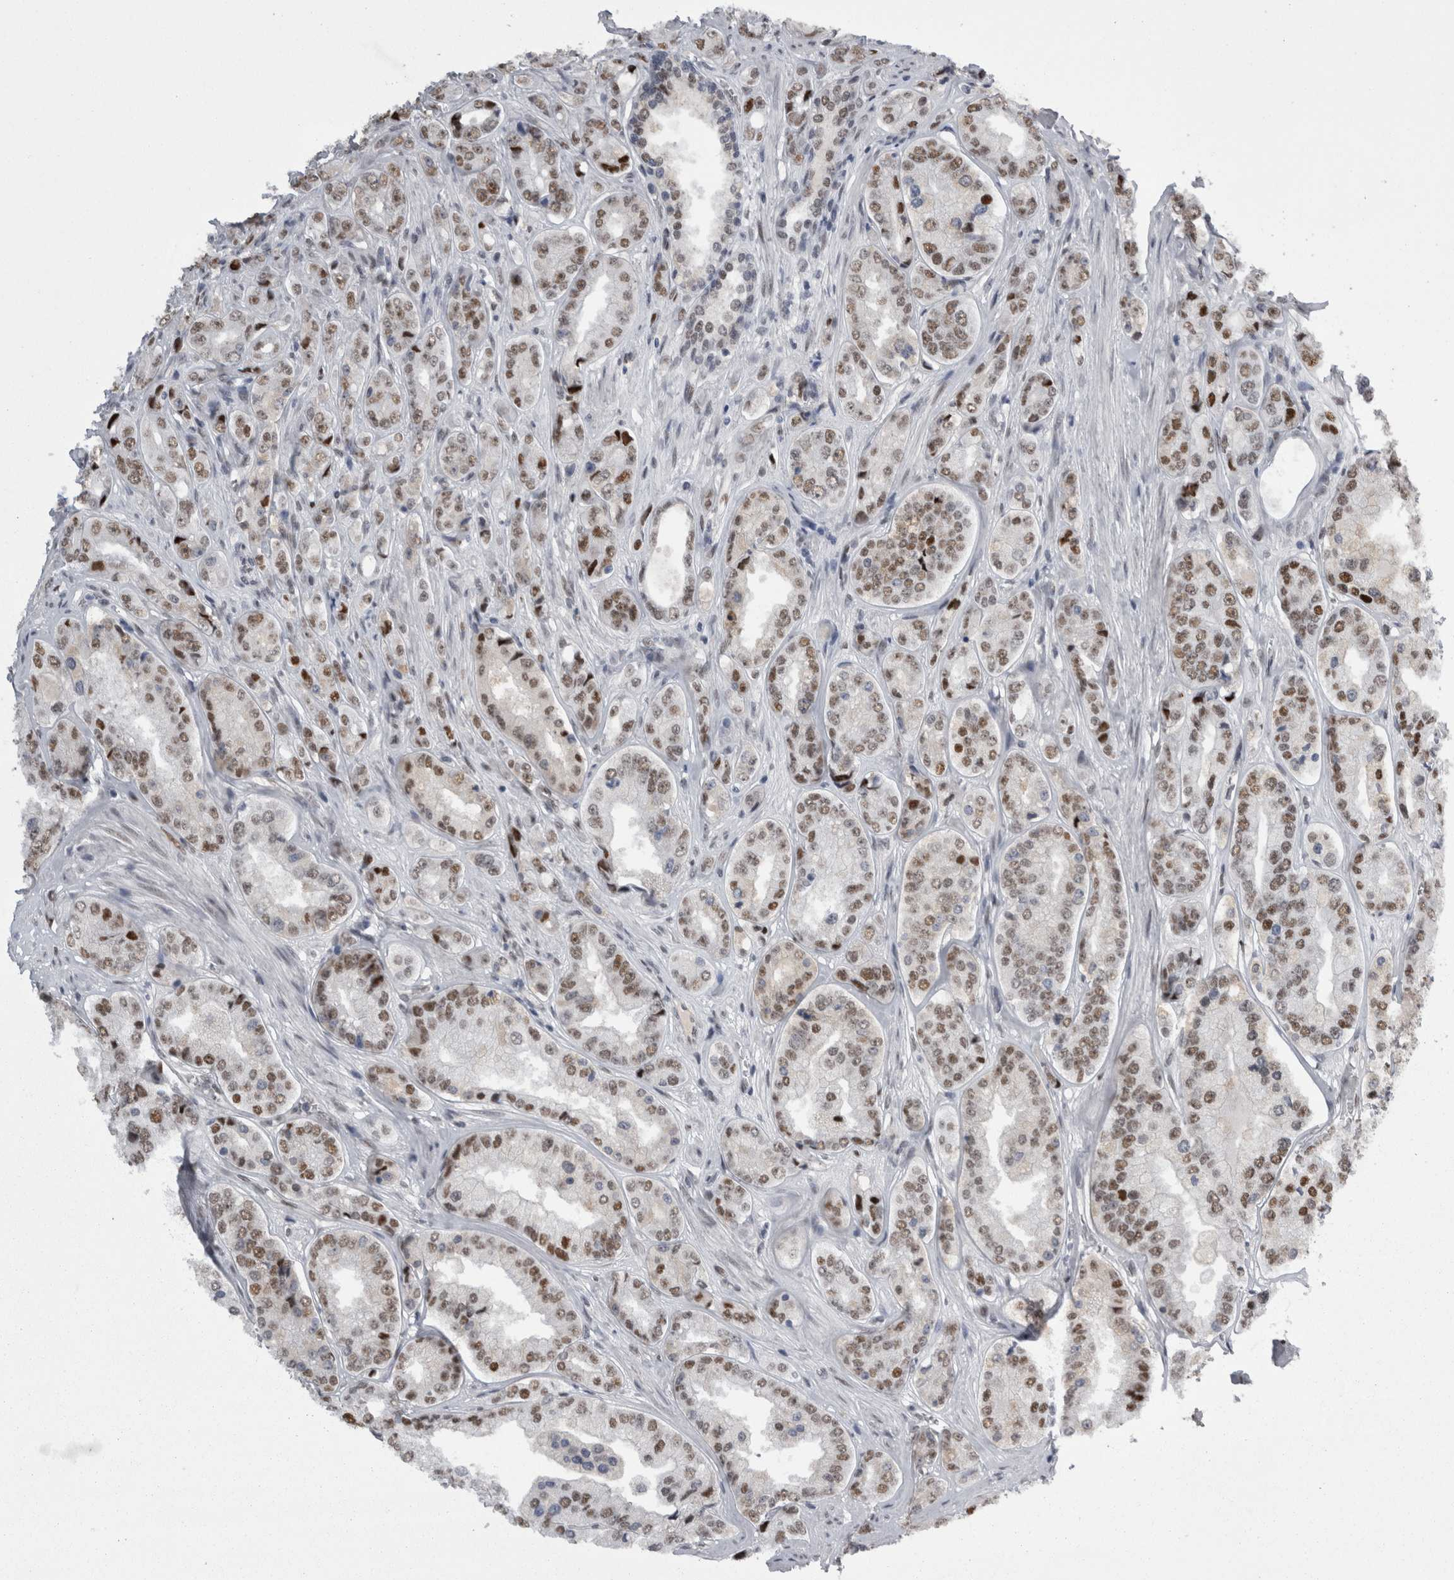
{"staining": {"intensity": "moderate", "quantity": ">75%", "location": "nuclear"}, "tissue": "prostate cancer", "cell_type": "Tumor cells", "image_type": "cancer", "snomed": [{"axis": "morphology", "description": "Adenocarcinoma, High grade"}, {"axis": "topography", "description": "Prostate"}], "caption": "This is an image of immunohistochemistry (IHC) staining of adenocarcinoma (high-grade) (prostate), which shows moderate expression in the nuclear of tumor cells.", "gene": "C1orf54", "patient": {"sex": "male", "age": 61}}